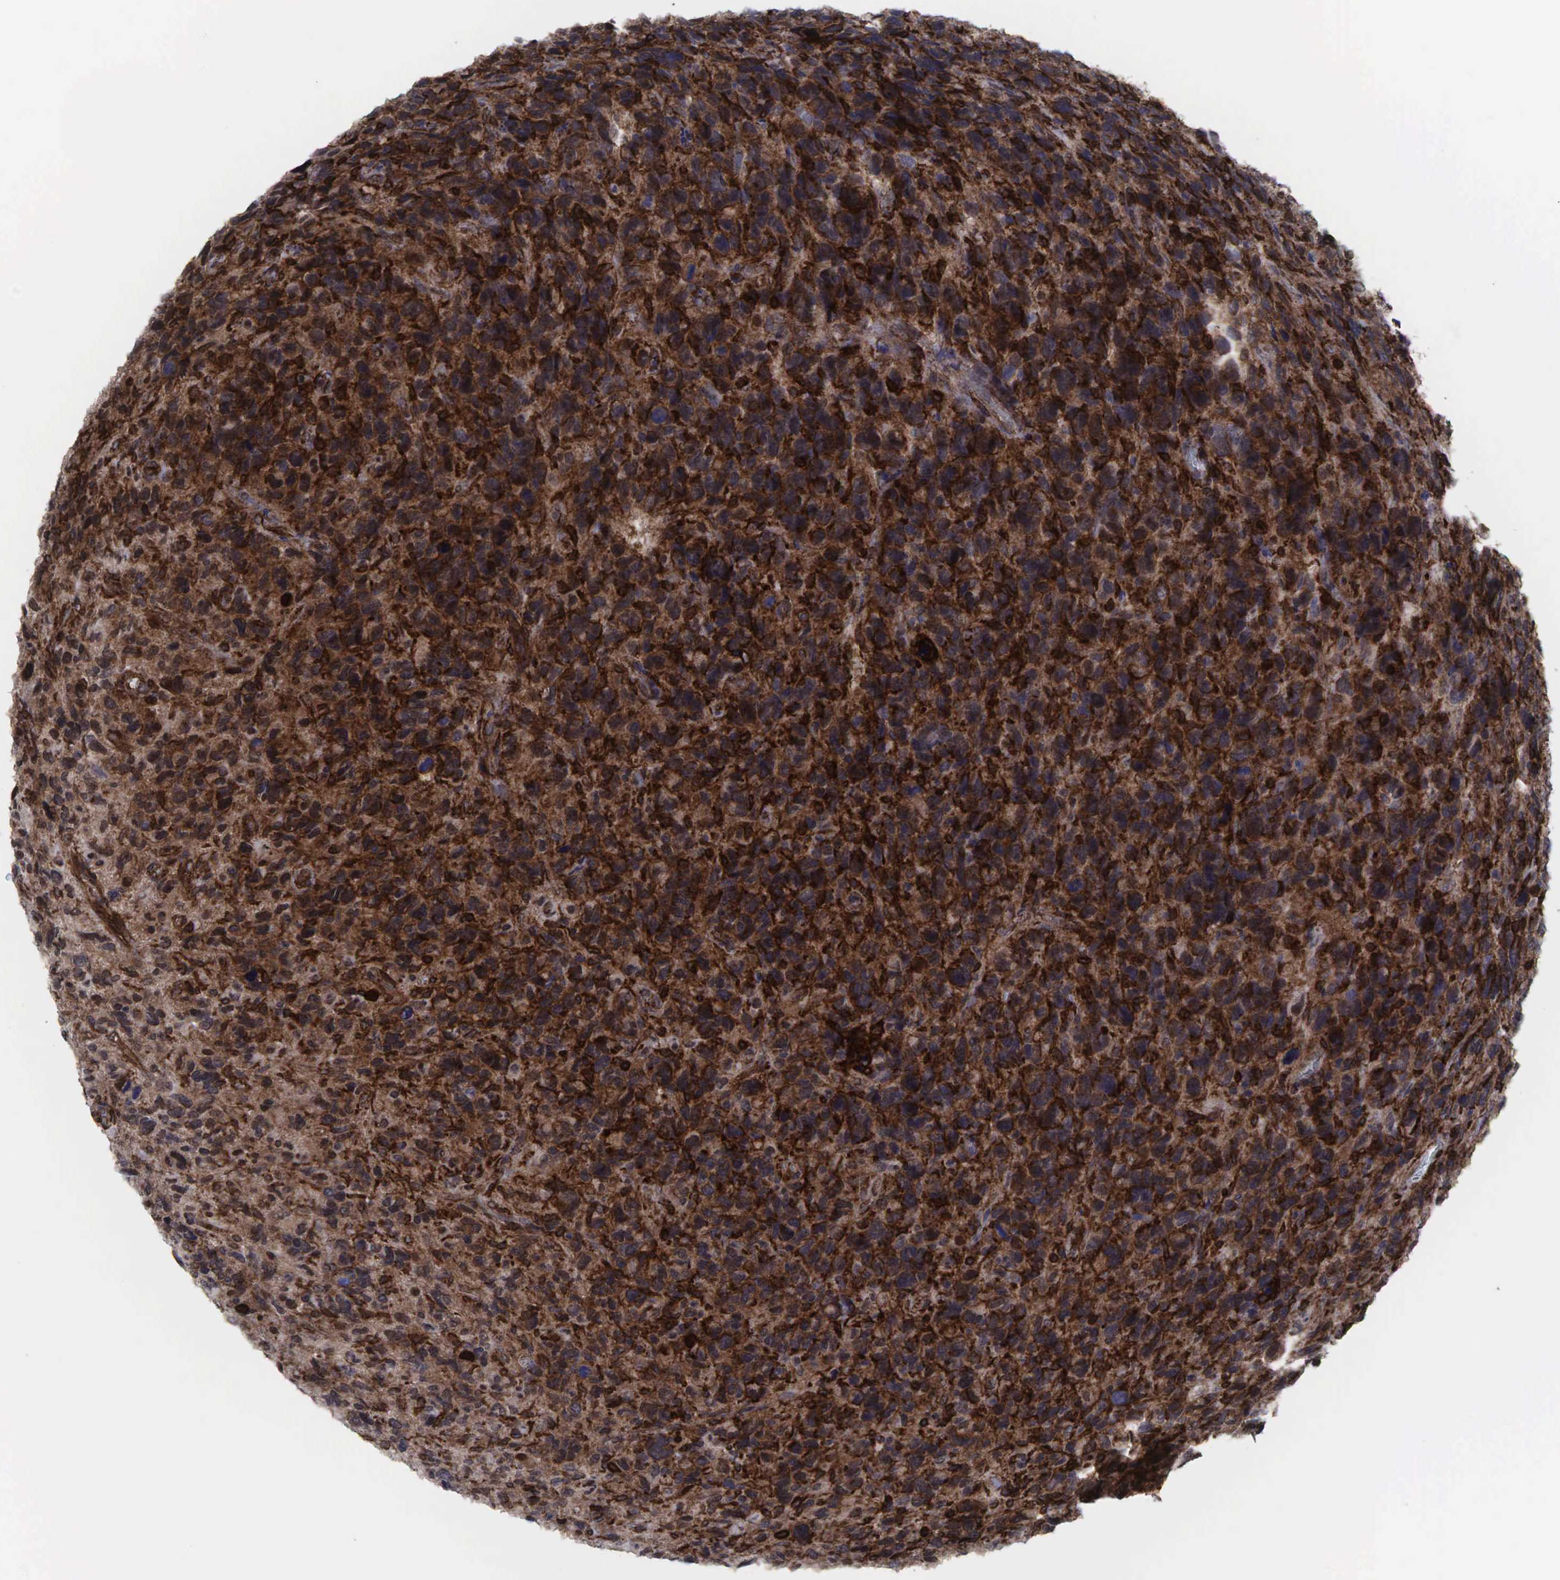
{"staining": {"intensity": "strong", "quantity": ">75%", "location": "cytoplasmic/membranous,nuclear"}, "tissue": "glioma", "cell_type": "Tumor cells", "image_type": "cancer", "snomed": [{"axis": "morphology", "description": "Glioma, malignant, High grade"}, {"axis": "topography", "description": "Brain"}], "caption": "Human malignant glioma (high-grade) stained for a protein (brown) exhibits strong cytoplasmic/membranous and nuclear positive positivity in about >75% of tumor cells.", "gene": "GPRASP1", "patient": {"sex": "female", "age": 60}}